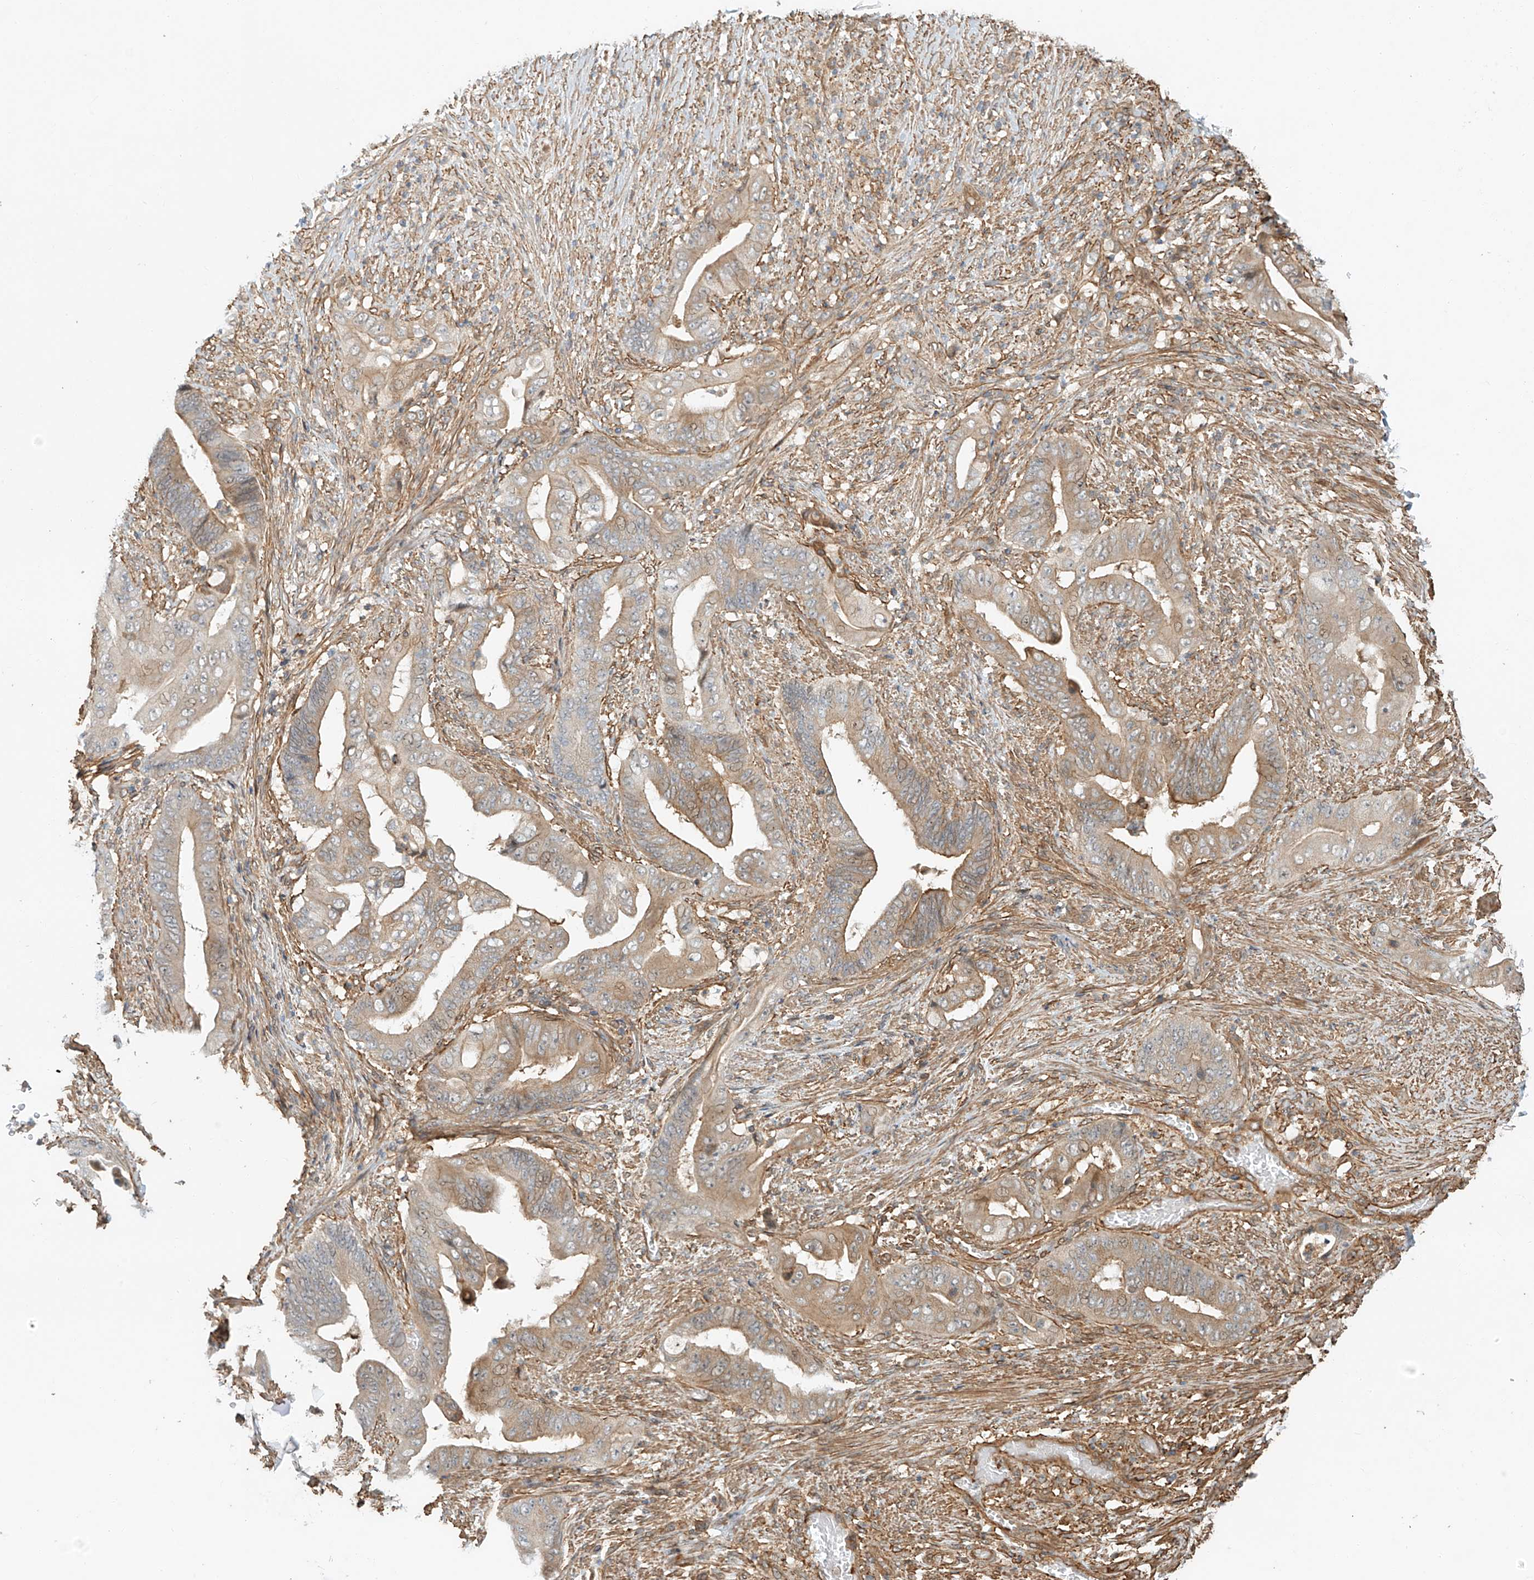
{"staining": {"intensity": "weak", "quantity": "25%-75%", "location": "cytoplasmic/membranous"}, "tissue": "stomach cancer", "cell_type": "Tumor cells", "image_type": "cancer", "snomed": [{"axis": "morphology", "description": "Adenocarcinoma, NOS"}, {"axis": "topography", "description": "Stomach"}], "caption": "A micrograph of human stomach cancer stained for a protein displays weak cytoplasmic/membranous brown staining in tumor cells.", "gene": "CSMD3", "patient": {"sex": "female", "age": 73}}